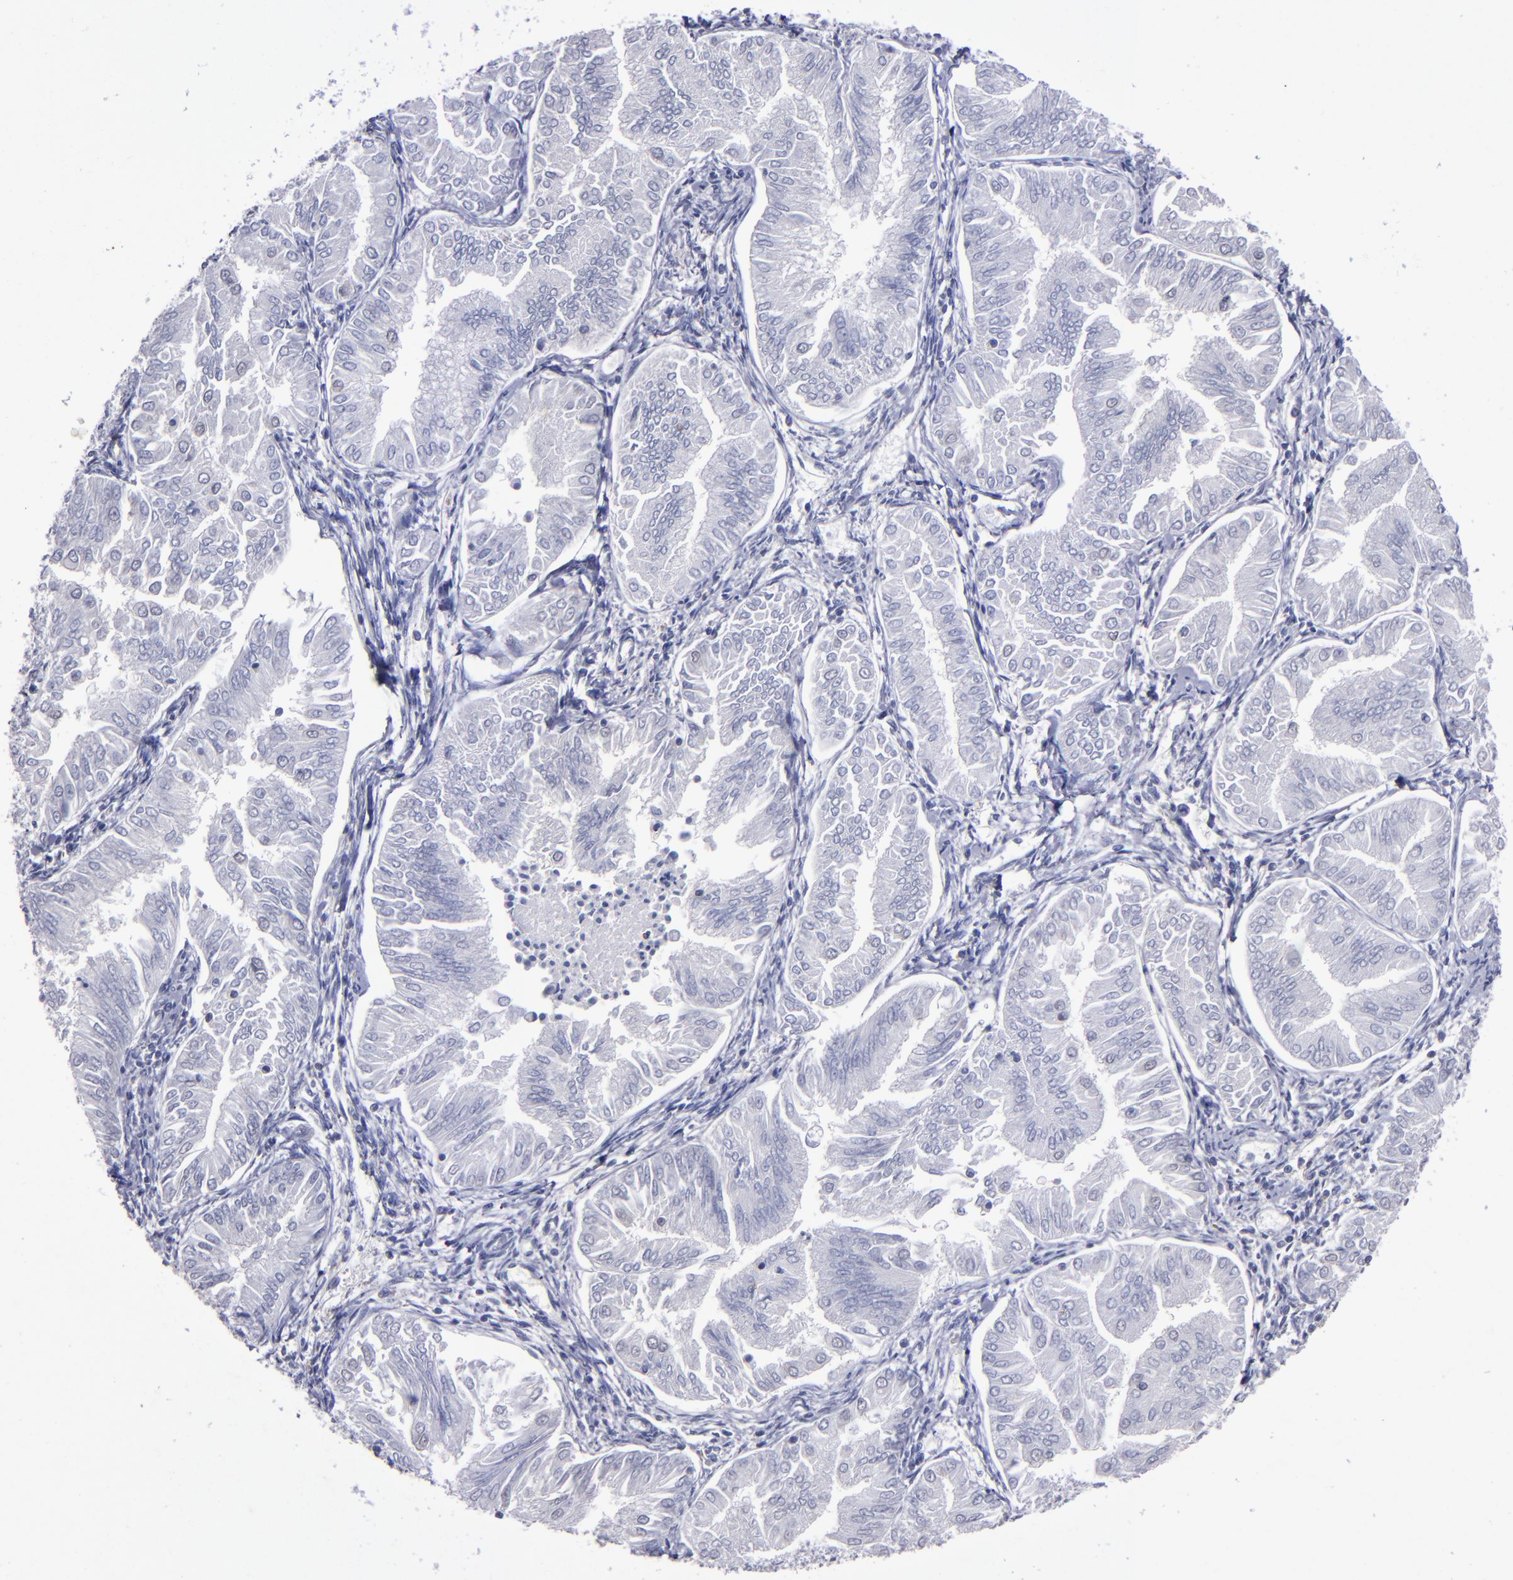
{"staining": {"intensity": "negative", "quantity": "none", "location": "none"}, "tissue": "endometrial cancer", "cell_type": "Tumor cells", "image_type": "cancer", "snomed": [{"axis": "morphology", "description": "Adenocarcinoma, NOS"}, {"axis": "topography", "description": "Endometrium"}], "caption": "IHC image of neoplastic tissue: human endometrial adenocarcinoma stained with DAB reveals no significant protein expression in tumor cells.", "gene": "MGMT", "patient": {"sex": "female", "age": 53}}